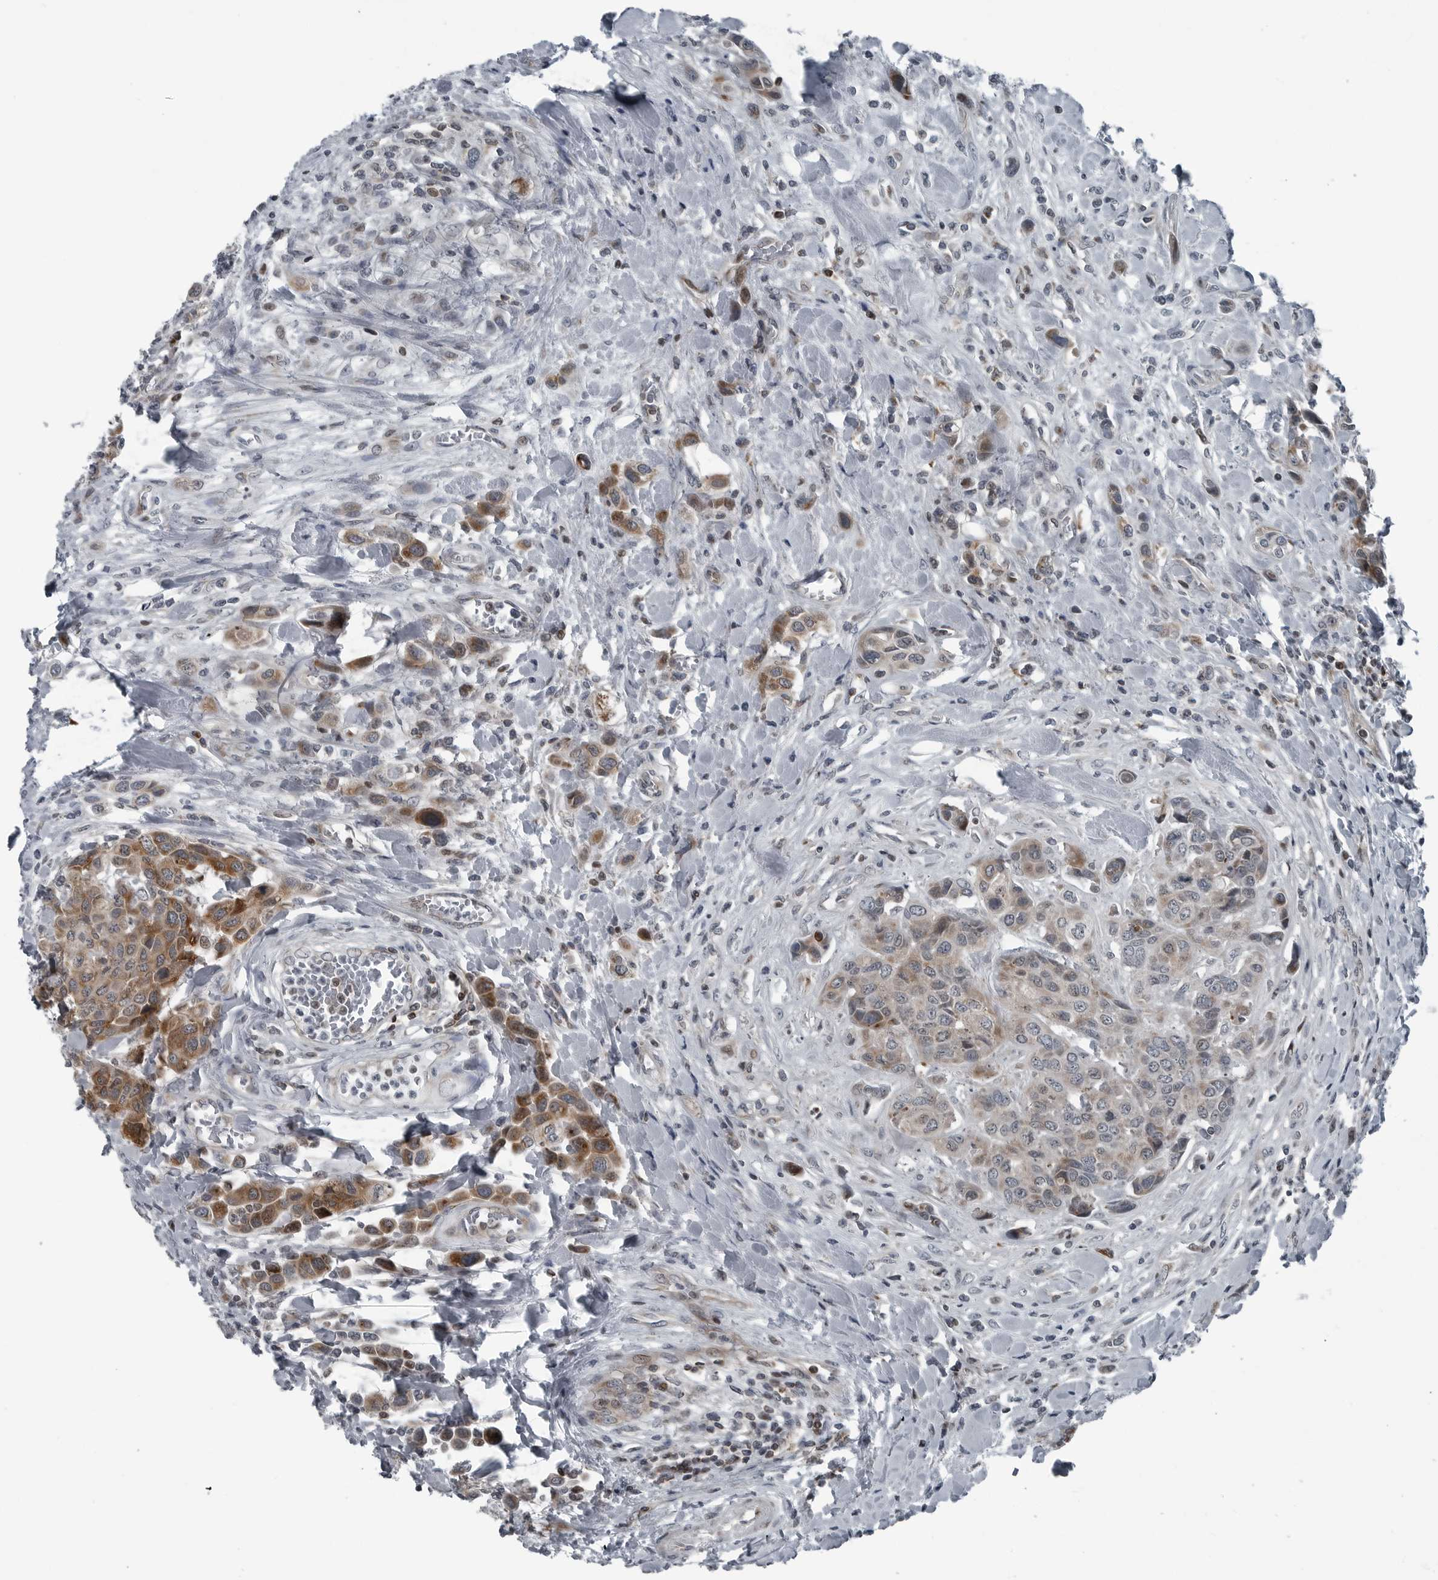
{"staining": {"intensity": "moderate", "quantity": "25%-75%", "location": "cytoplasmic/membranous"}, "tissue": "urothelial cancer", "cell_type": "Tumor cells", "image_type": "cancer", "snomed": [{"axis": "morphology", "description": "Urothelial carcinoma, High grade"}, {"axis": "topography", "description": "Urinary bladder"}], "caption": "This image demonstrates IHC staining of human urothelial cancer, with medium moderate cytoplasmic/membranous positivity in about 25%-75% of tumor cells.", "gene": "GAK", "patient": {"sex": "male", "age": 50}}